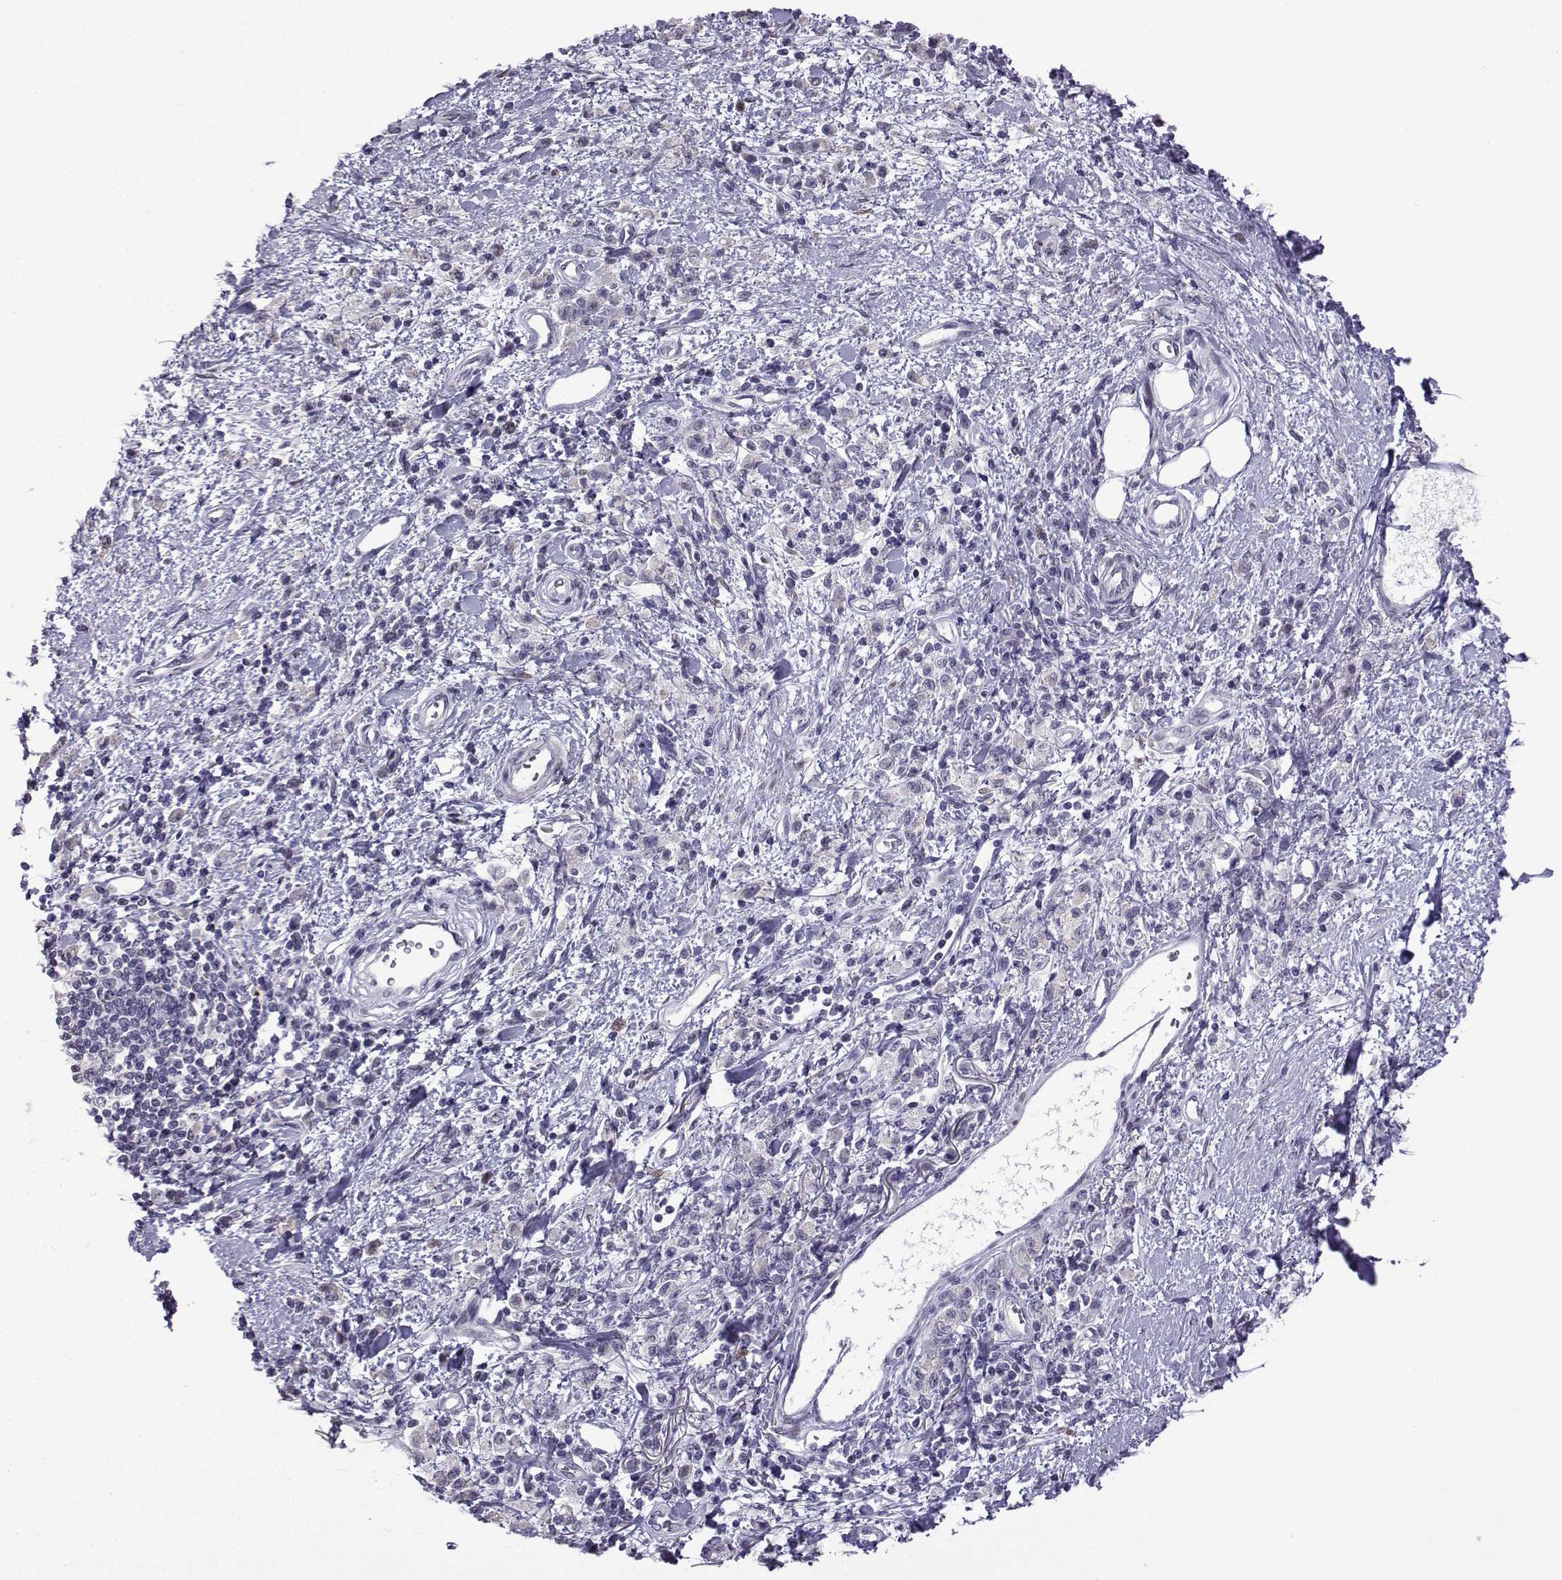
{"staining": {"intensity": "negative", "quantity": "none", "location": "none"}, "tissue": "stomach cancer", "cell_type": "Tumor cells", "image_type": "cancer", "snomed": [{"axis": "morphology", "description": "Adenocarcinoma, NOS"}, {"axis": "topography", "description": "Stomach"}], "caption": "IHC image of neoplastic tissue: human stomach adenocarcinoma stained with DAB (3,3'-diaminobenzidine) displays no significant protein expression in tumor cells.", "gene": "CFAP70", "patient": {"sex": "male", "age": 77}}